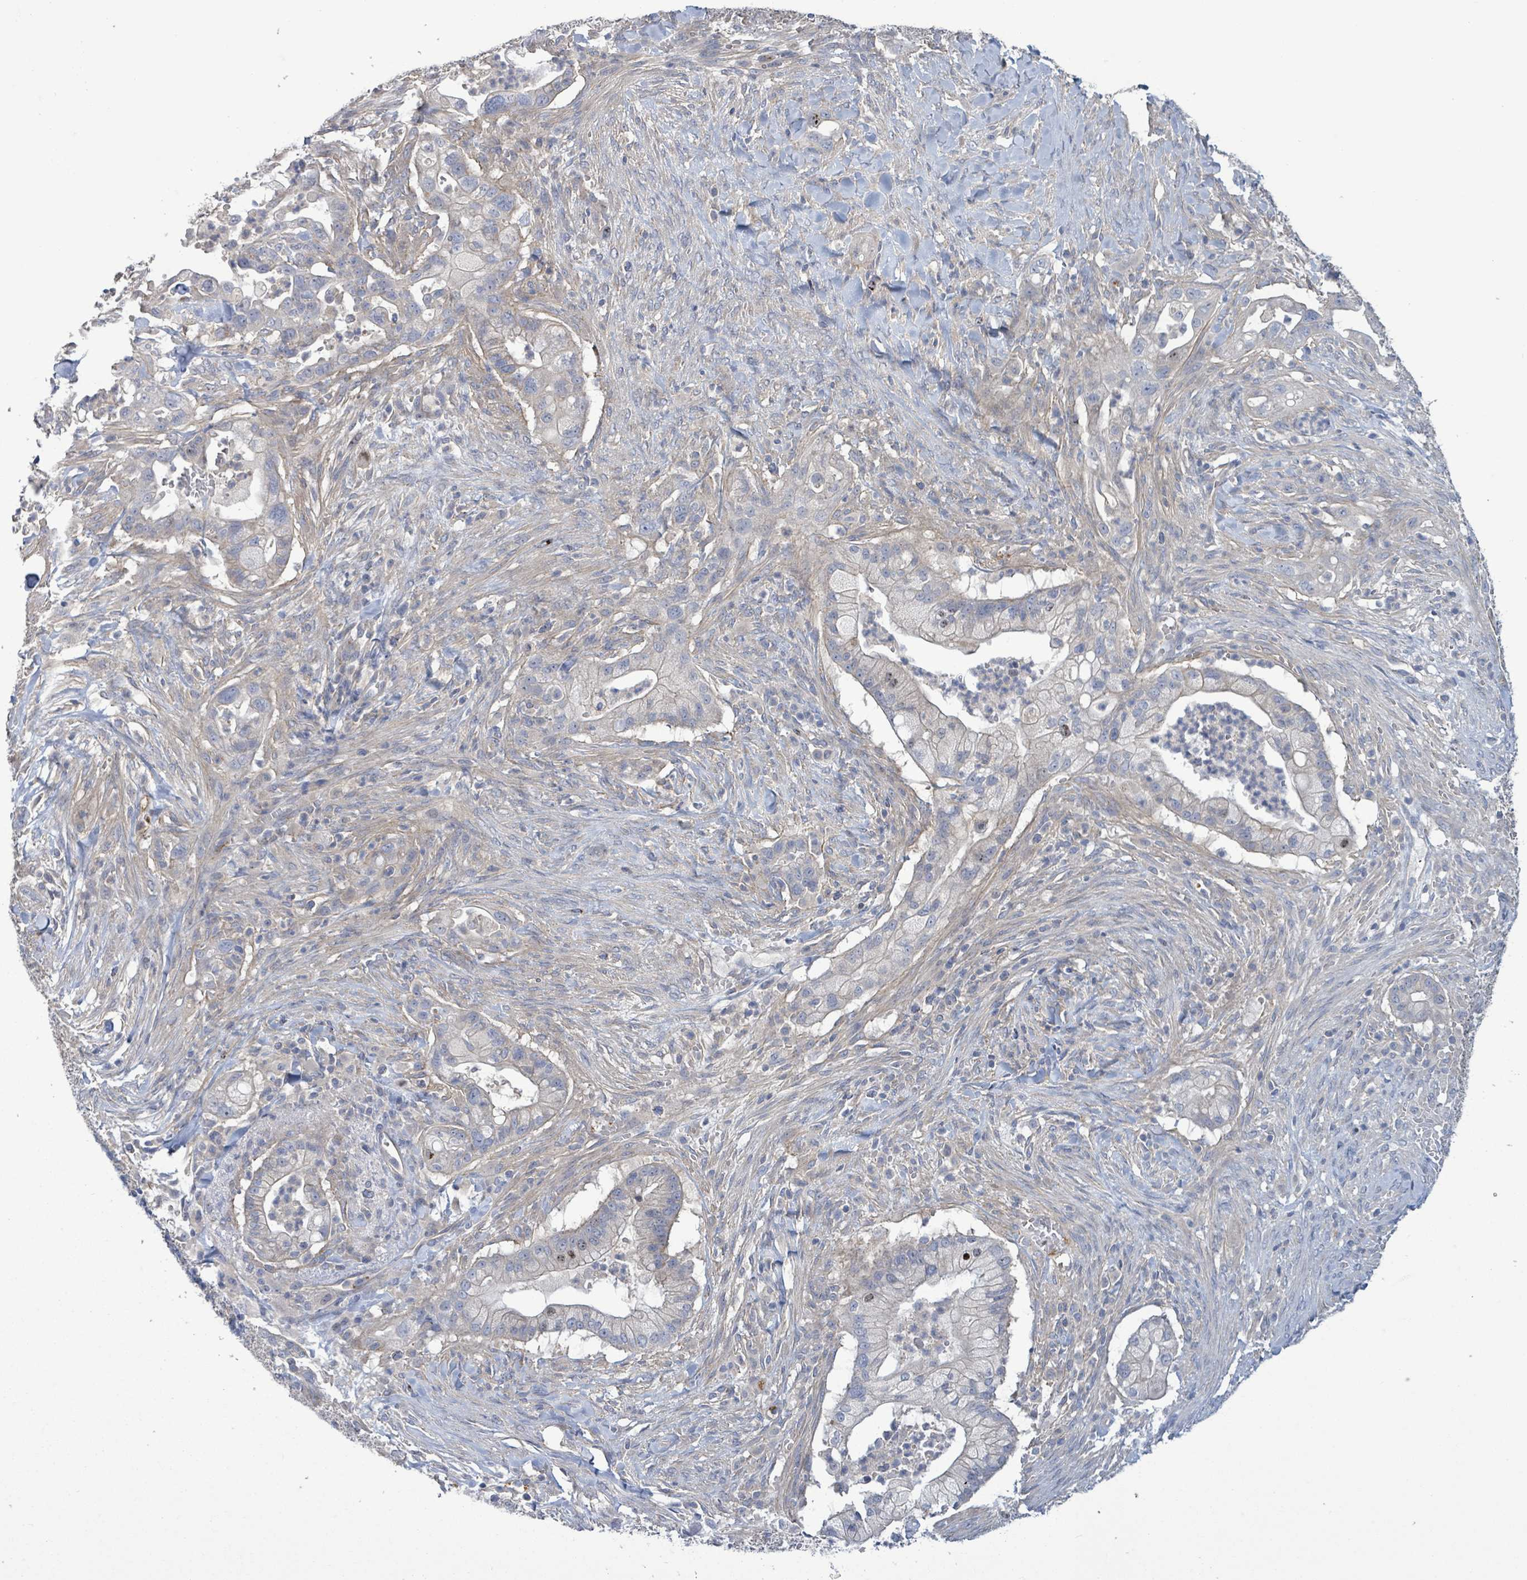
{"staining": {"intensity": "moderate", "quantity": "<25%", "location": "cytoplasmic/membranous"}, "tissue": "pancreatic cancer", "cell_type": "Tumor cells", "image_type": "cancer", "snomed": [{"axis": "morphology", "description": "Adenocarcinoma, NOS"}, {"axis": "topography", "description": "Pancreas"}], "caption": "Immunohistochemistry histopathology image of human pancreatic cancer (adenocarcinoma) stained for a protein (brown), which demonstrates low levels of moderate cytoplasmic/membranous positivity in about <25% of tumor cells.", "gene": "KRAS", "patient": {"sex": "male", "age": 44}}